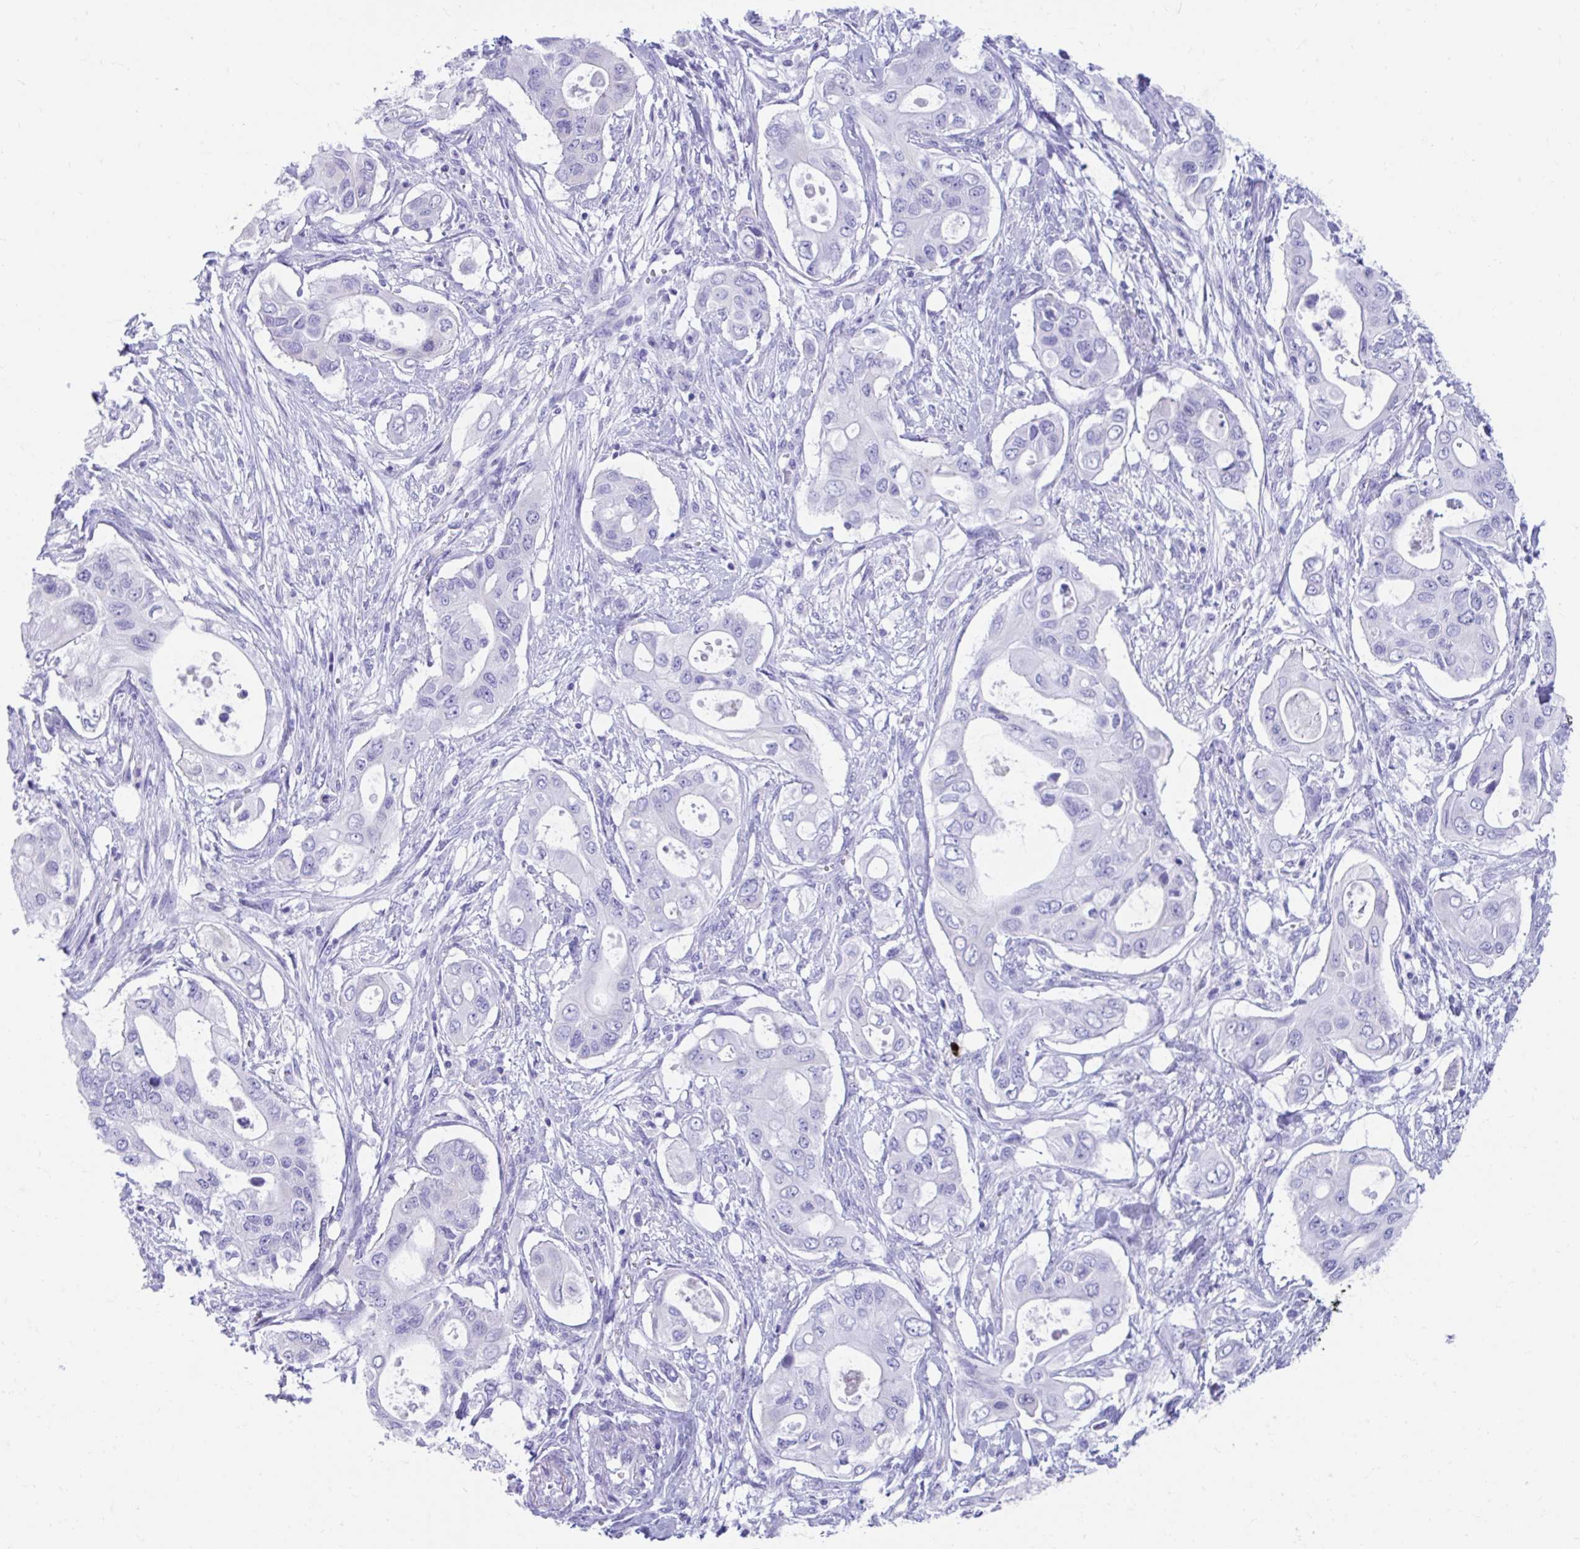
{"staining": {"intensity": "negative", "quantity": "none", "location": "none"}, "tissue": "pancreatic cancer", "cell_type": "Tumor cells", "image_type": "cancer", "snomed": [{"axis": "morphology", "description": "Adenocarcinoma, NOS"}, {"axis": "topography", "description": "Pancreas"}], "caption": "There is no significant staining in tumor cells of pancreatic cancer (adenocarcinoma).", "gene": "SMIM9", "patient": {"sex": "female", "age": 63}}